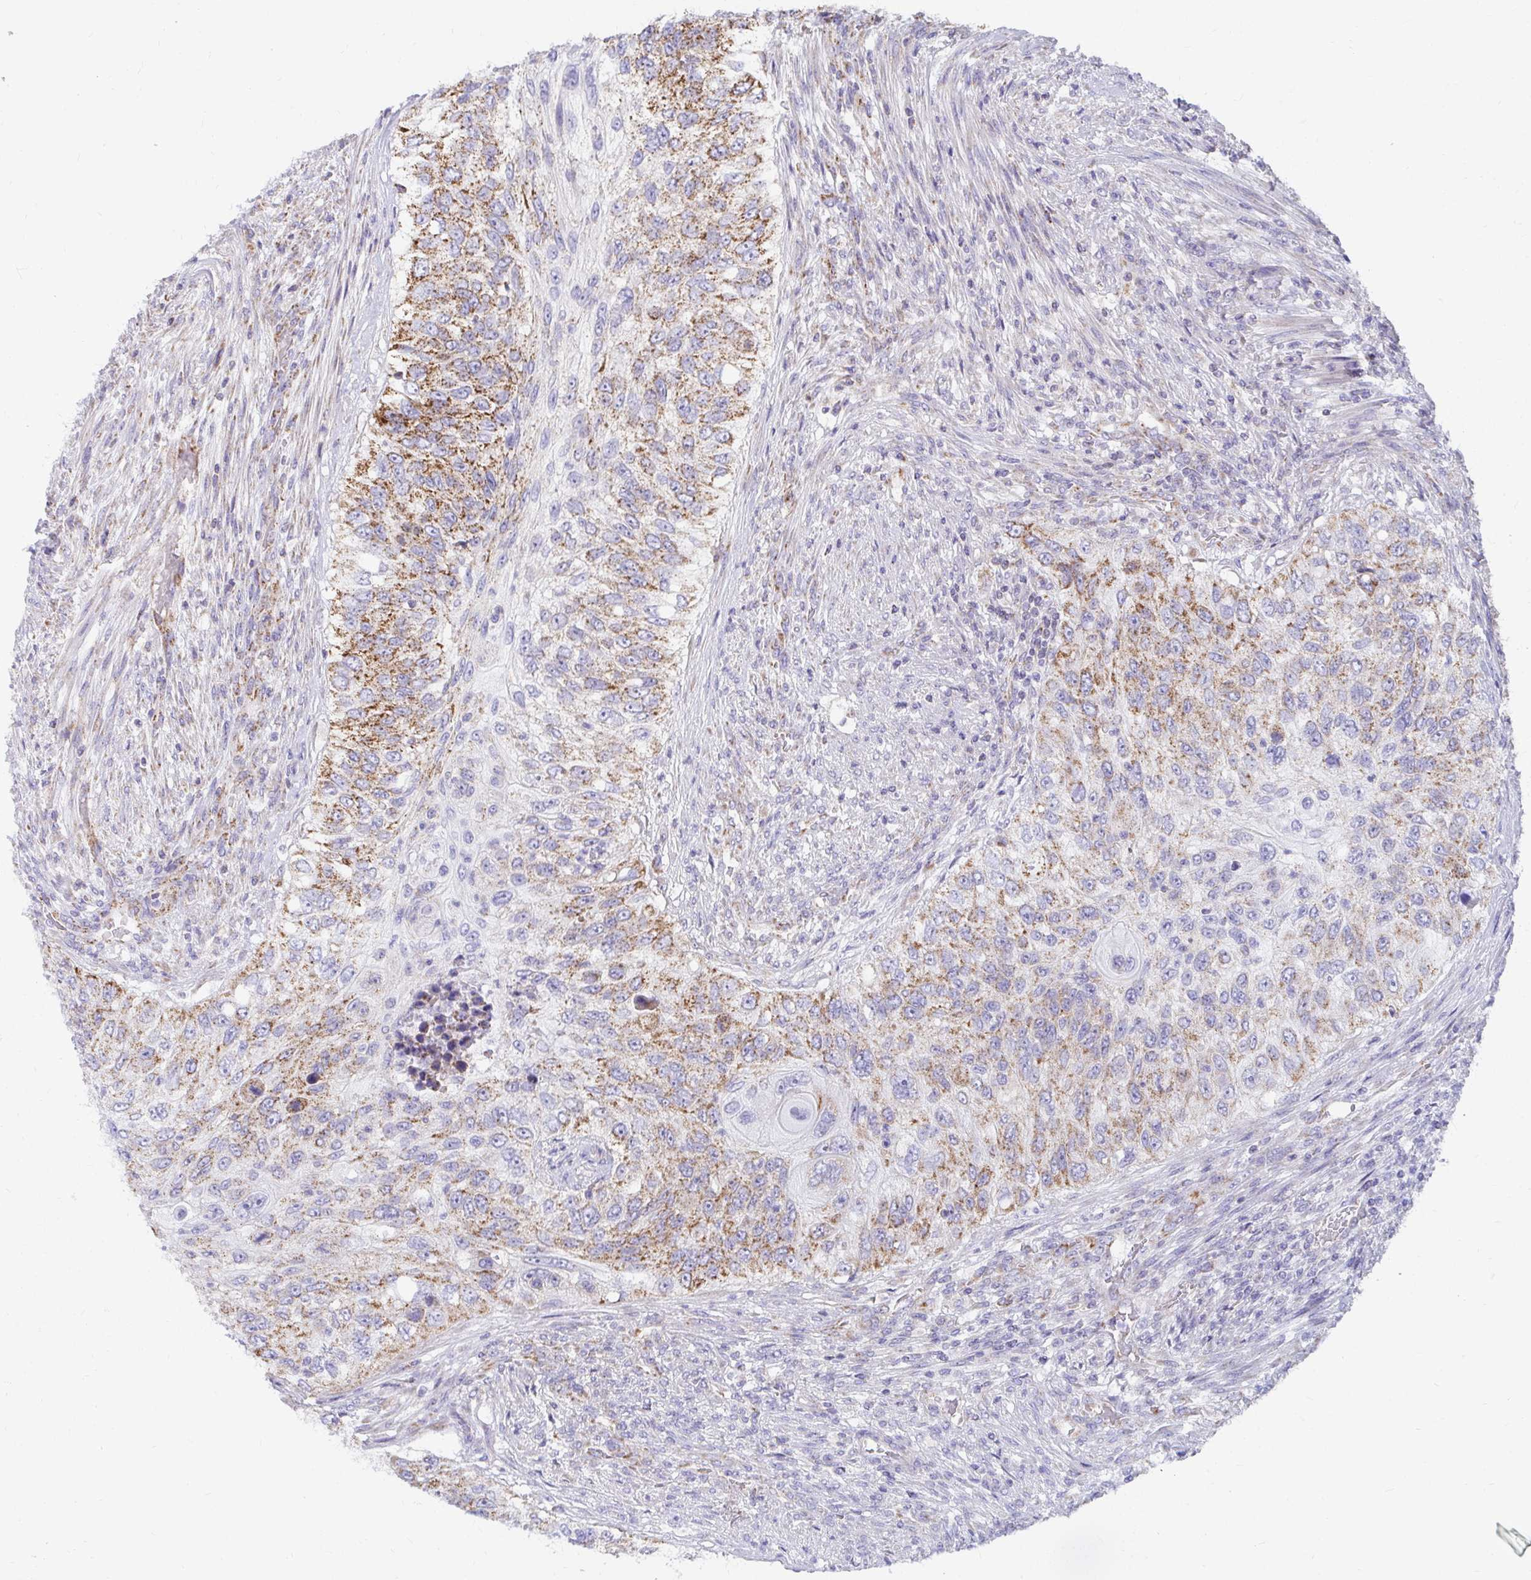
{"staining": {"intensity": "moderate", "quantity": ">75%", "location": "cytoplasmic/membranous"}, "tissue": "urothelial cancer", "cell_type": "Tumor cells", "image_type": "cancer", "snomed": [{"axis": "morphology", "description": "Urothelial carcinoma, High grade"}, {"axis": "topography", "description": "Urinary bladder"}], "caption": "DAB immunohistochemical staining of human high-grade urothelial carcinoma exhibits moderate cytoplasmic/membranous protein positivity in about >75% of tumor cells.", "gene": "EXOC5", "patient": {"sex": "female", "age": 60}}